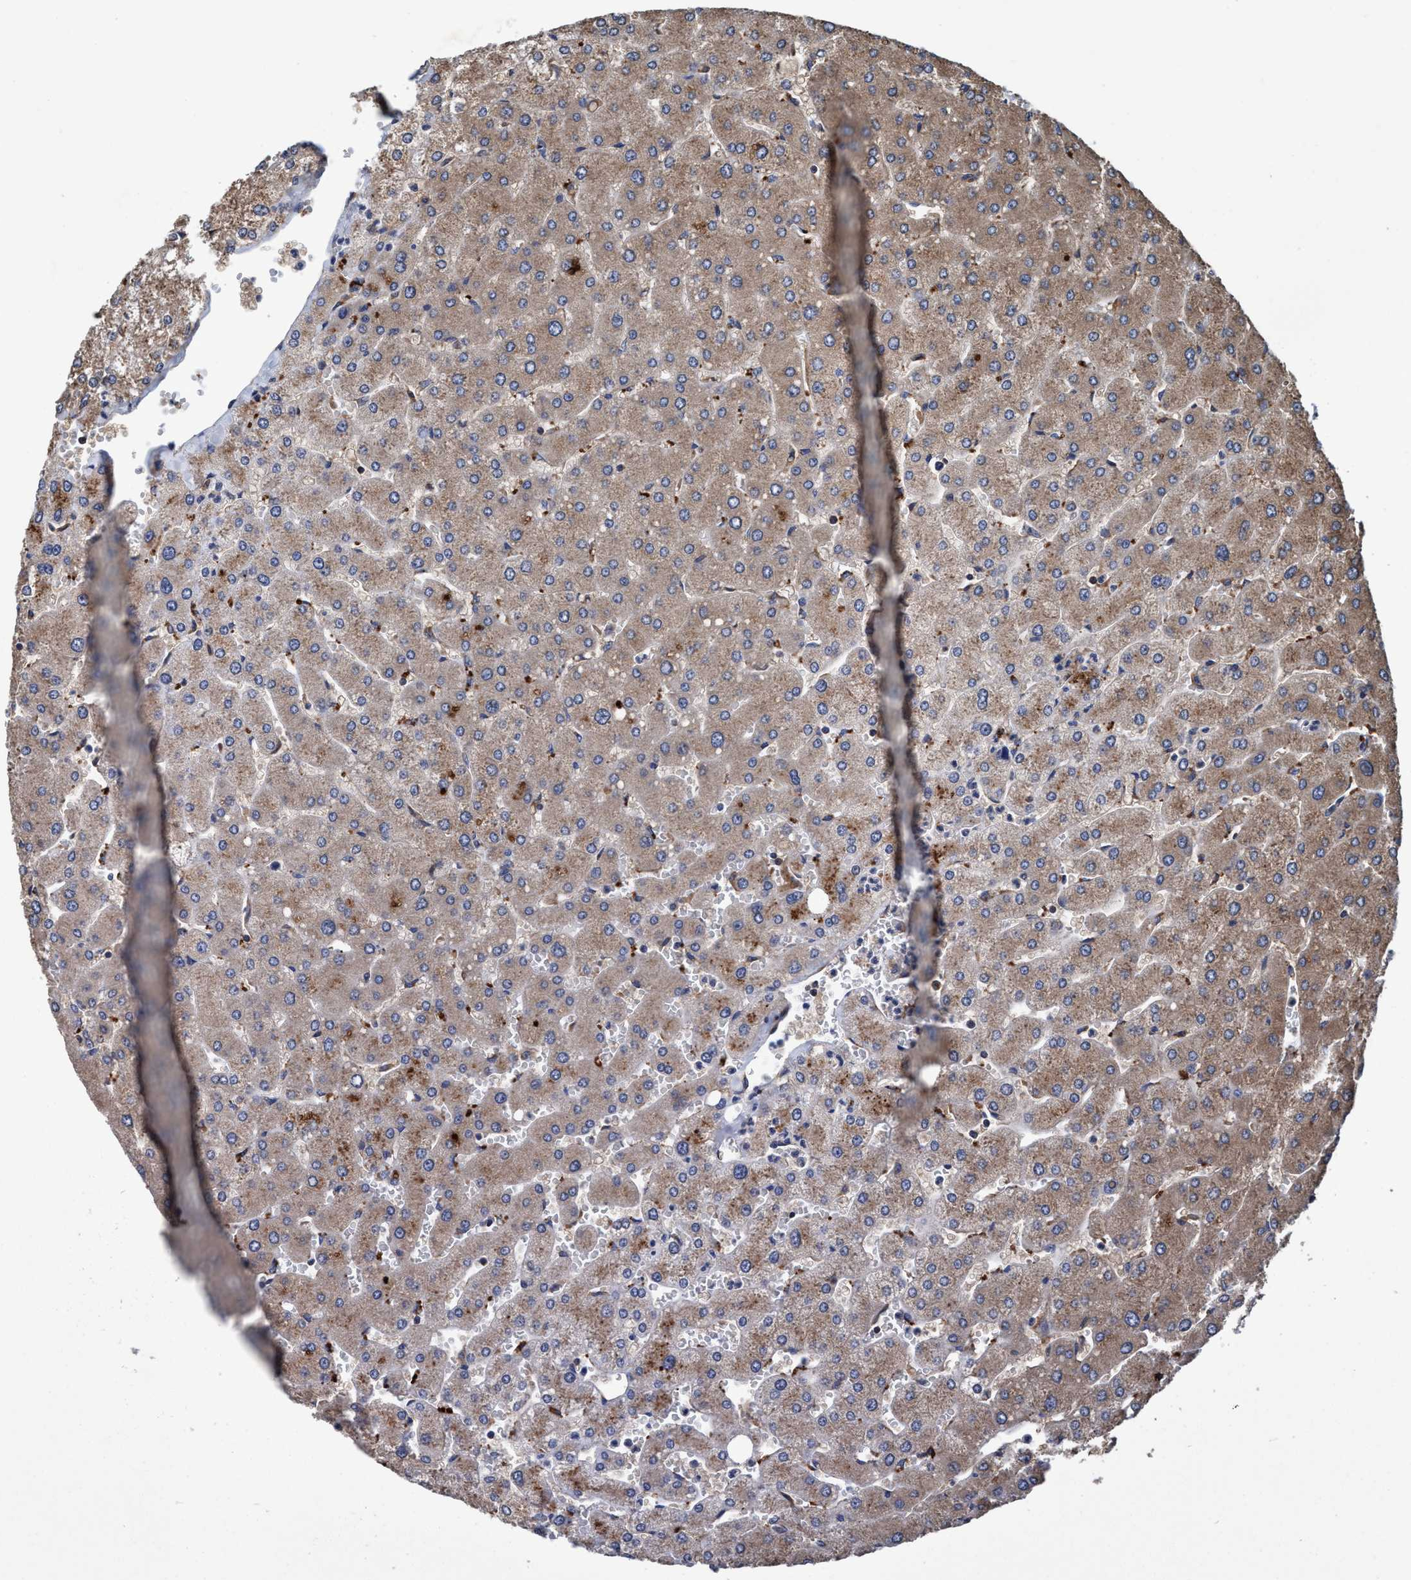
{"staining": {"intensity": "negative", "quantity": "none", "location": "none"}, "tissue": "liver", "cell_type": "Cholangiocytes", "image_type": "normal", "snomed": [{"axis": "morphology", "description": "Normal tissue, NOS"}, {"axis": "topography", "description": "Liver"}], "caption": "Immunohistochemistry (IHC) of normal liver demonstrates no expression in cholangiocytes. Nuclei are stained in blue.", "gene": "ENDOG", "patient": {"sex": "male", "age": 55}}